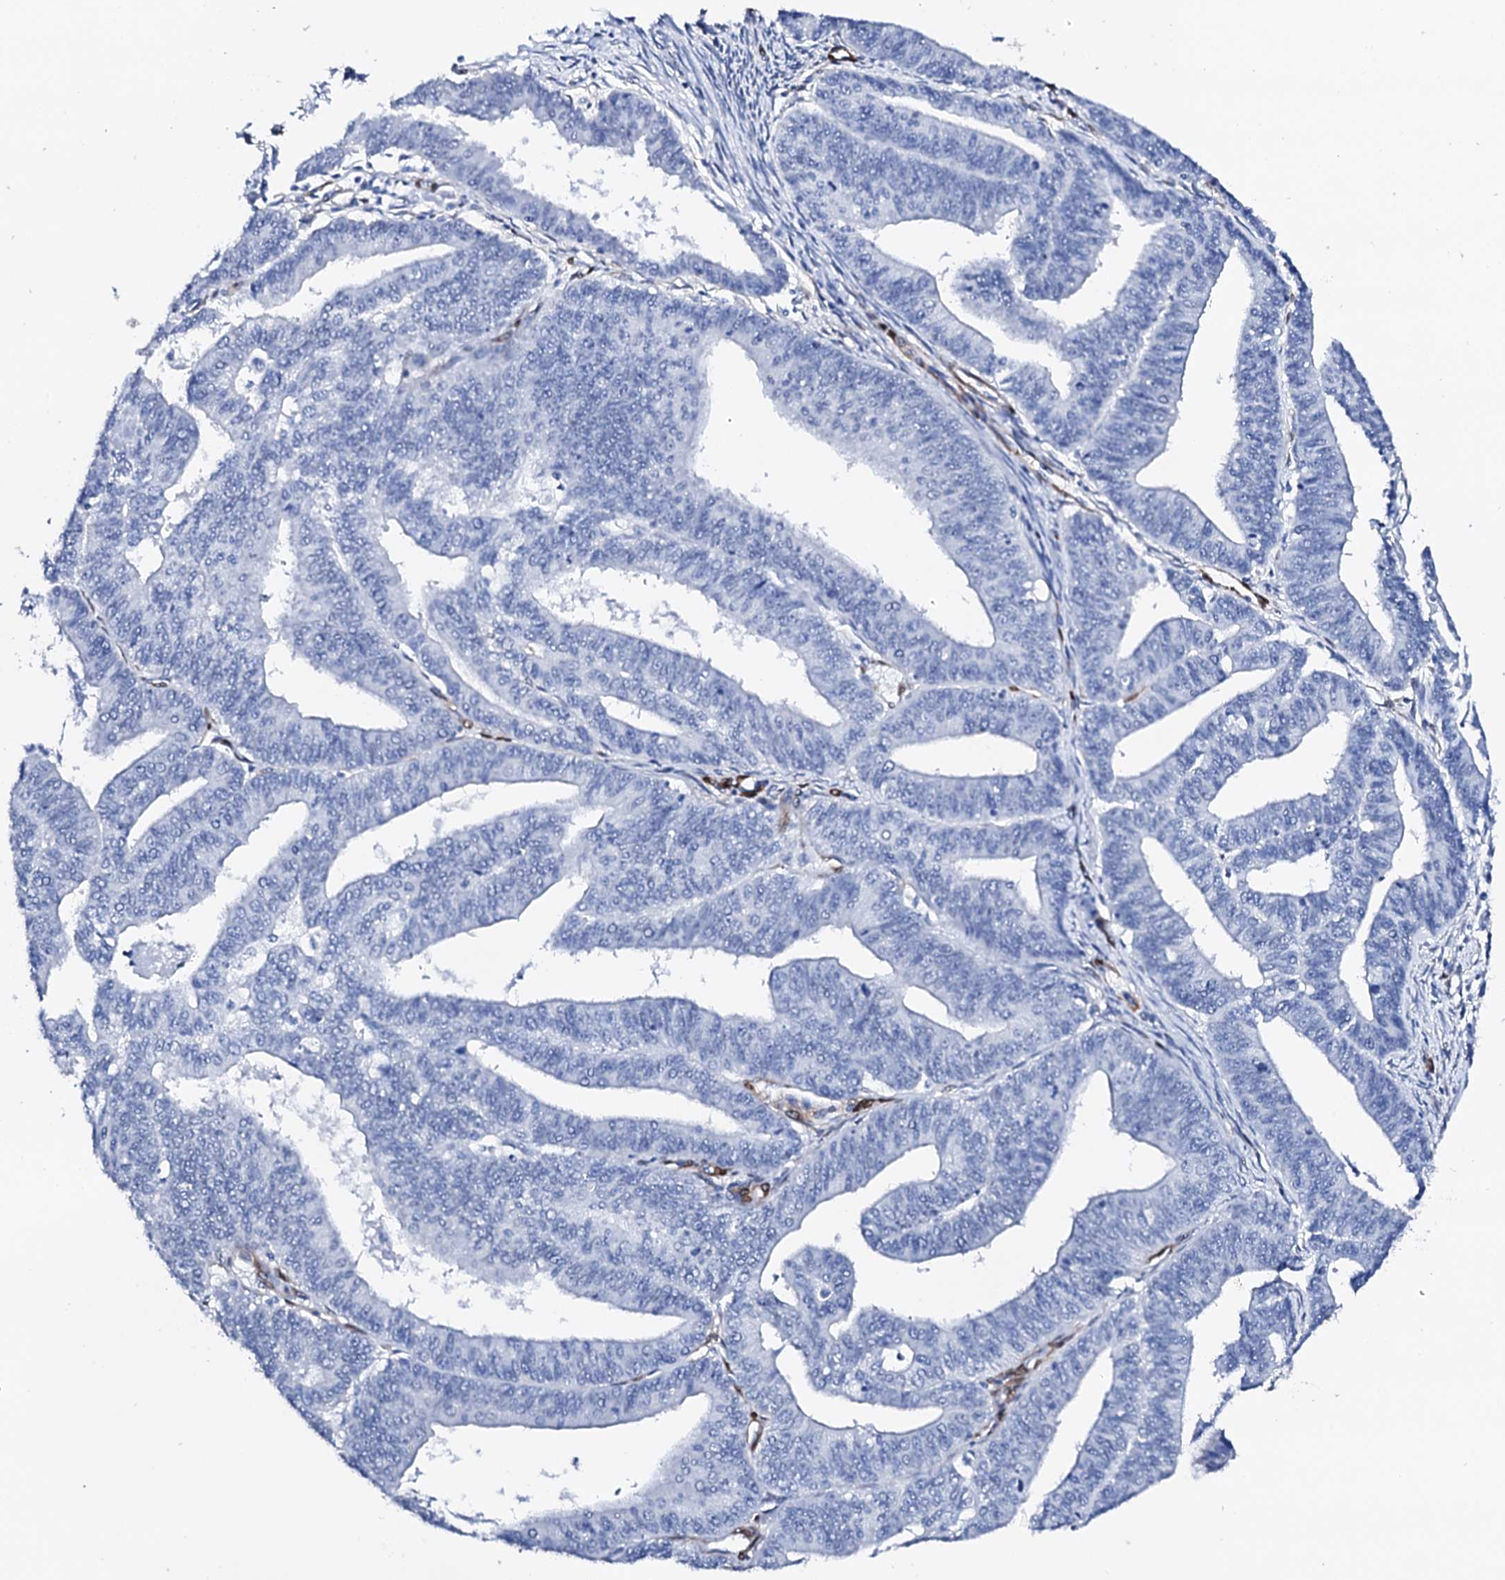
{"staining": {"intensity": "negative", "quantity": "none", "location": "none"}, "tissue": "endometrial cancer", "cell_type": "Tumor cells", "image_type": "cancer", "snomed": [{"axis": "morphology", "description": "Adenocarcinoma, NOS"}, {"axis": "topography", "description": "Endometrium"}], "caption": "This is an immunohistochemistry photomicrograph of human endometrial cancer. There is no staining in tumor cells.", "gene": "NRIP2", "patient": {"sex": "female", "age": 73}}